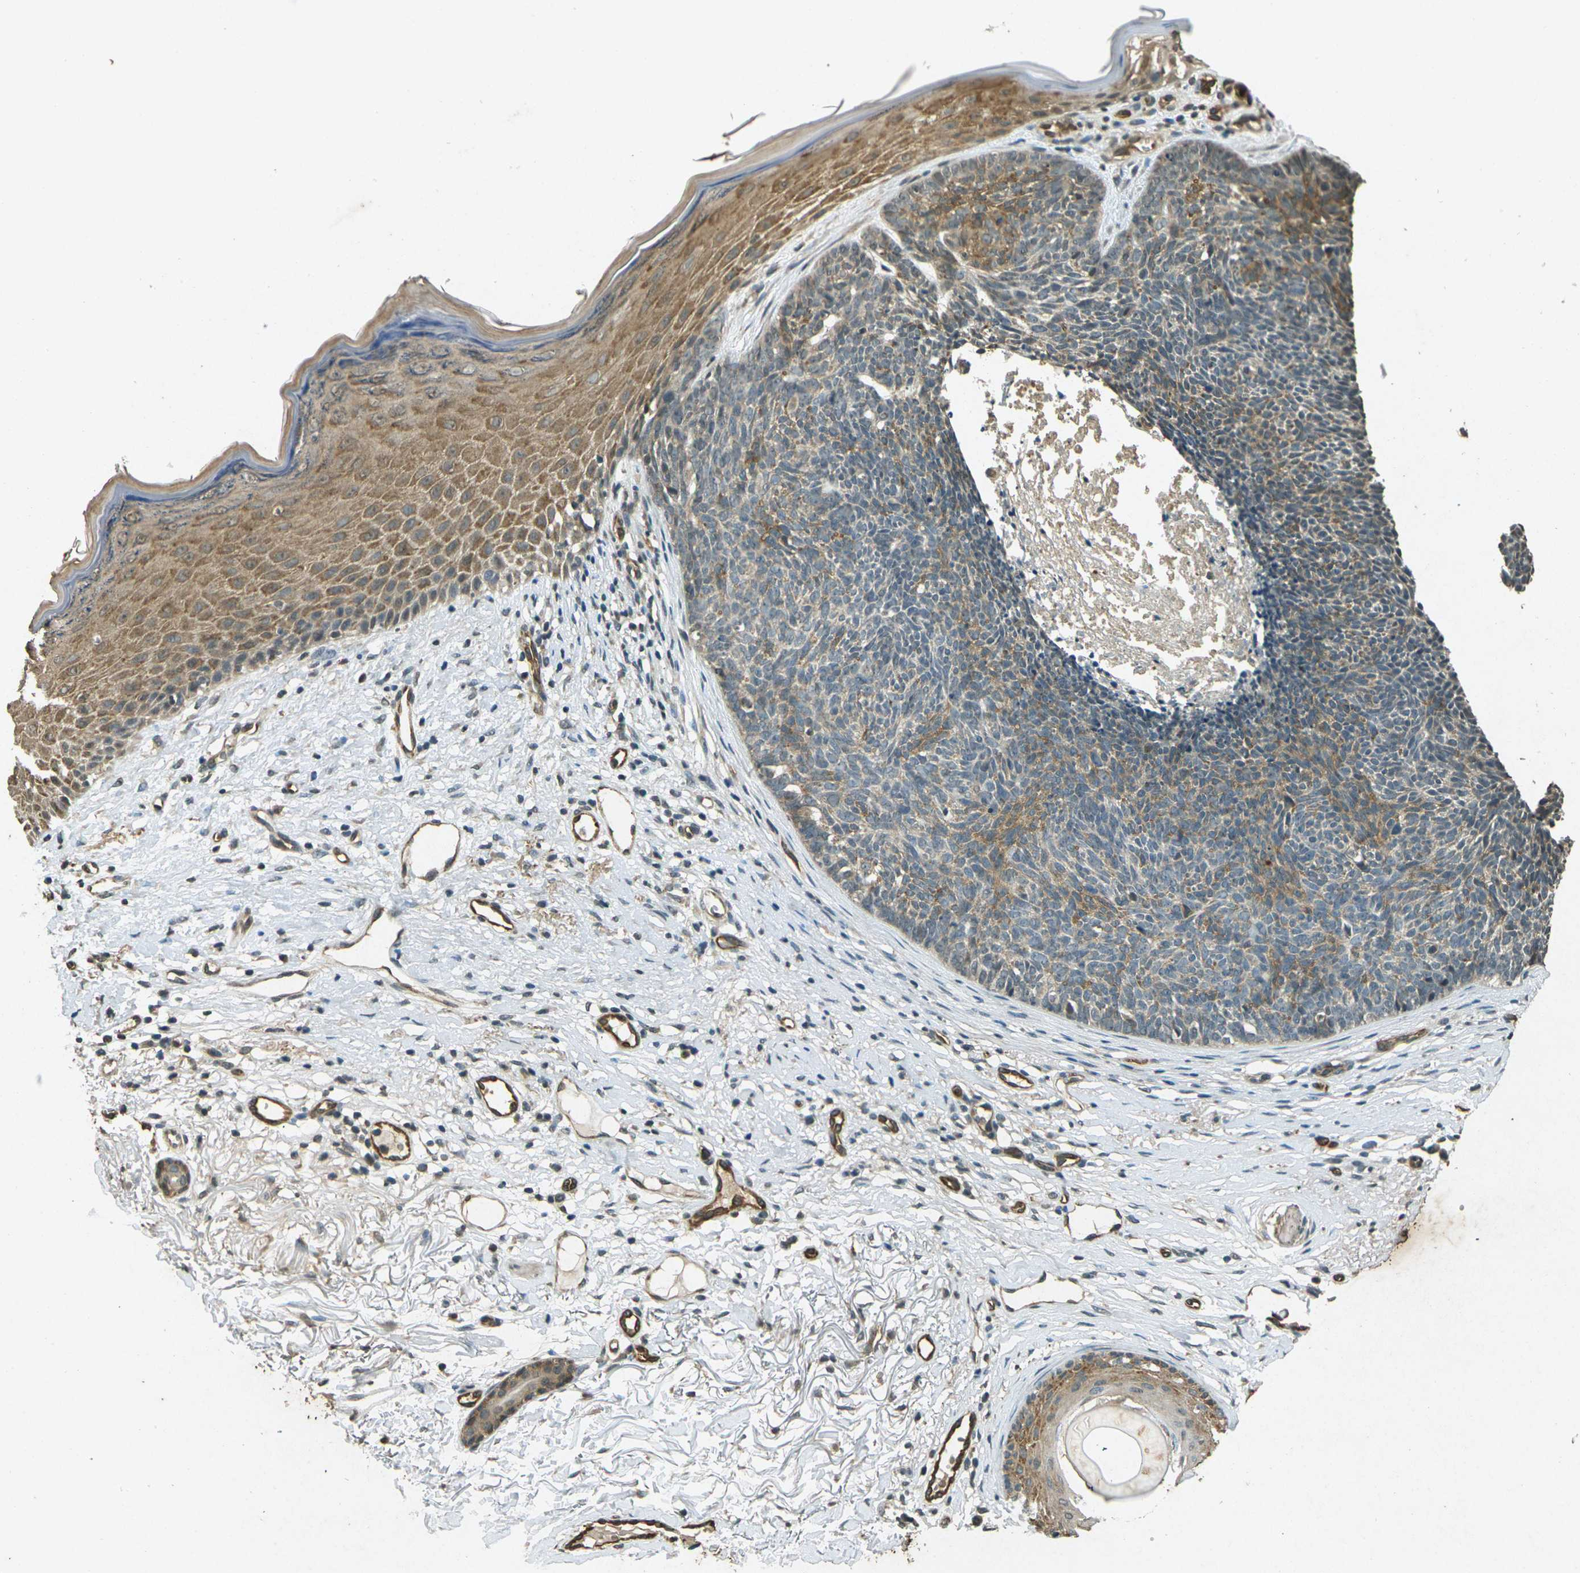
{"staining": {"intensity": "moderate", "quantity": "25%-75%", "location": "cytoplasmic/membranous"}, "tissue": "skin cancer", "cell_type": "Tumor cells", "image_type": "cancer", "snomed": [{"axis": "morphology", "description": "Basal cell carcinoma"}, {"axis": "topography", "description": "Skin"}], "caption": "This image reveals immunohistochemistry (IHC) staining of skin basal cell carcinoma, with medium moderate cytoplasmic/membranous positivity in approximately 25%-75% of tumor cells.", "gene": "PDE2A", "patient": {"sex": "female", "age": 70}}